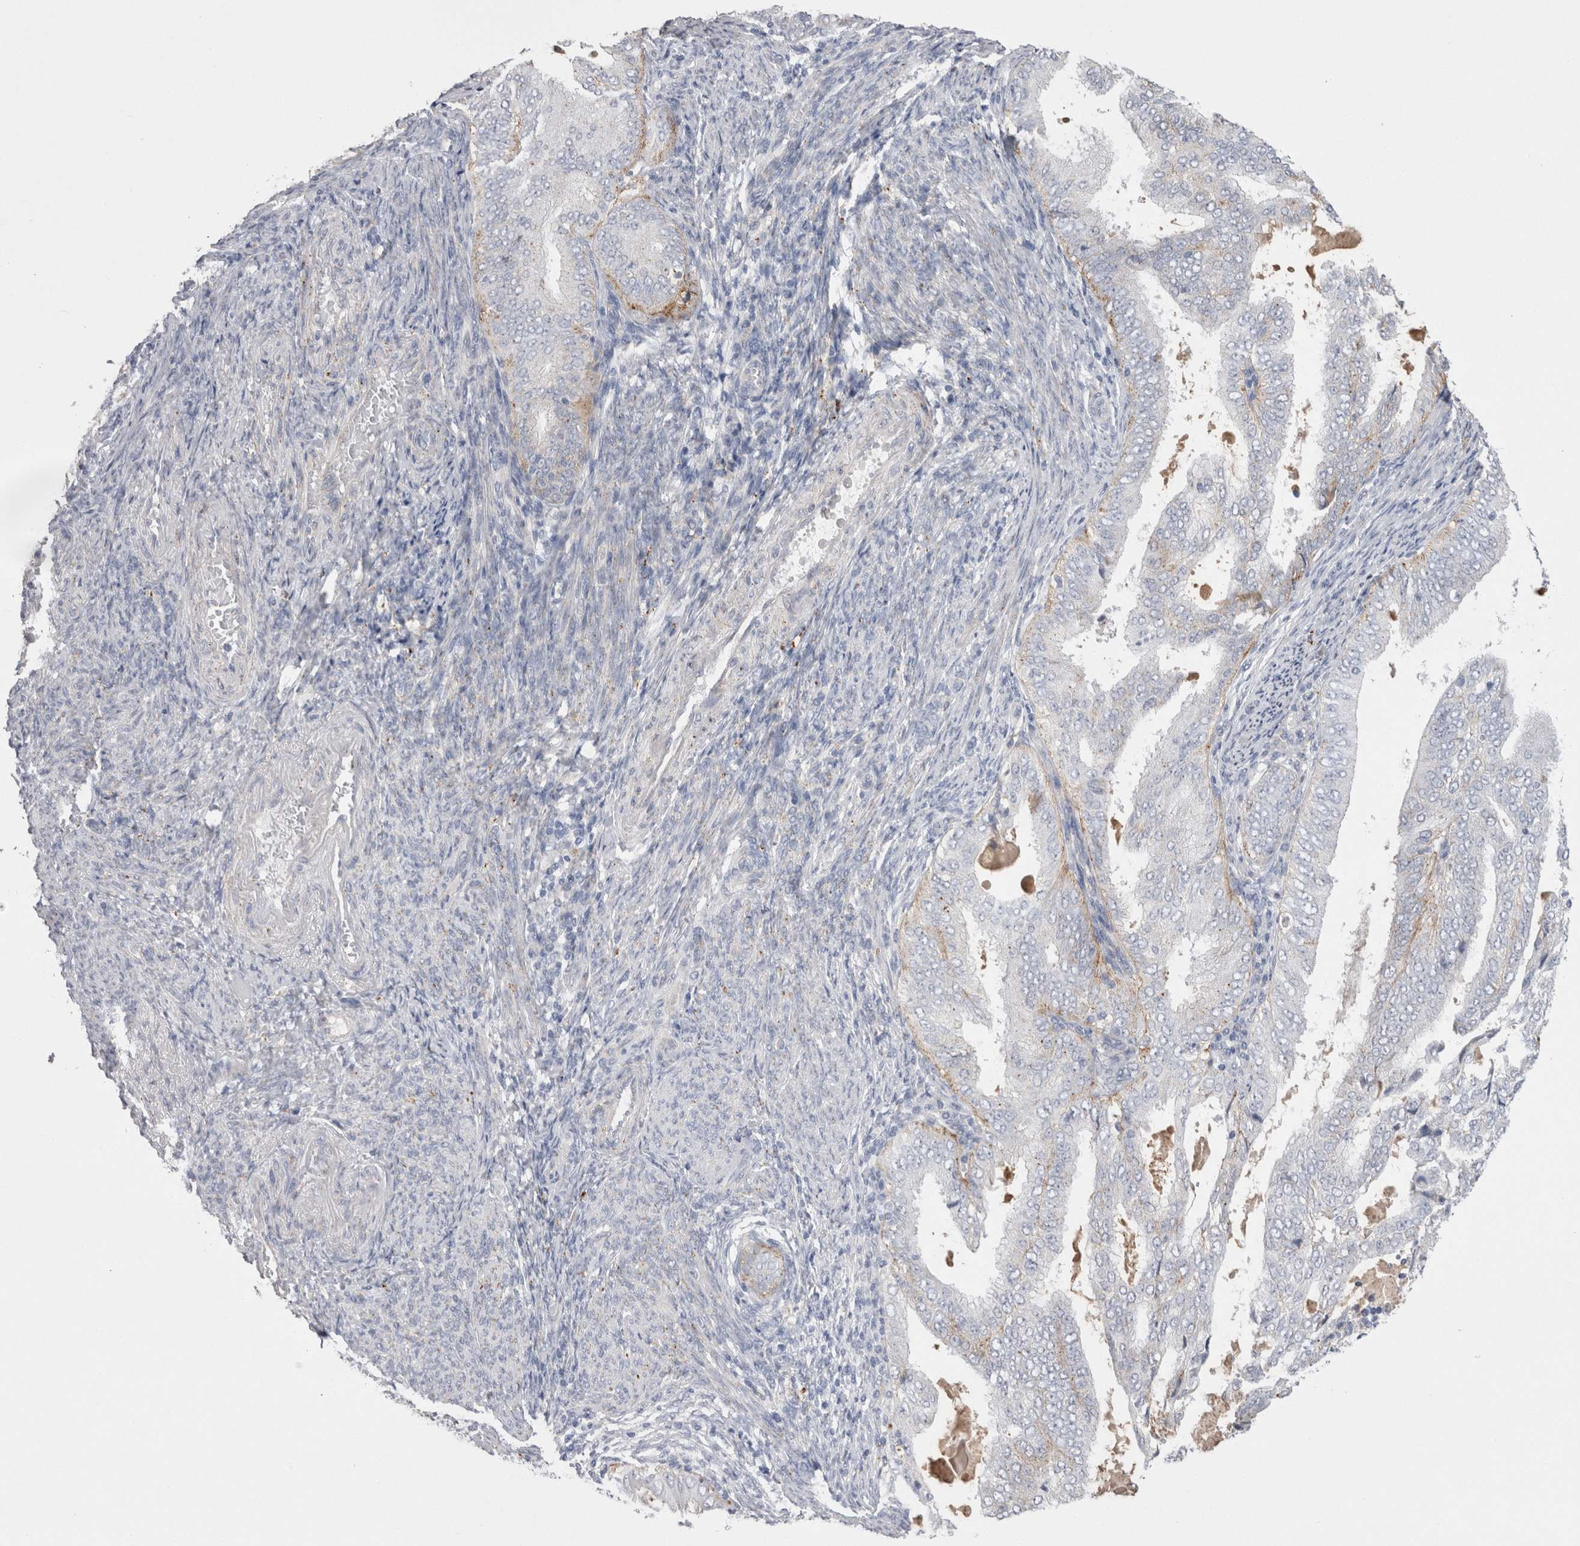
{"staining": {"intensity": "negative", "quantity": "none", "location": "none"}, "tissue": "endometrial cancer", "cell_type": "Tumor cells", "image_type": "cancer", "snomed": [{"axis": "morphology", "description": "Adenocarcinoma, NOS"}, {"axis": "topography", "description": "Endometrium"}], "caption": "DAB immunohistochemical staining of adenocarcinoma (endometrial) shows no significant staining in tumor cells.", "gene": "EPDR1", "patient": {"sex": "female", "age": 58}}